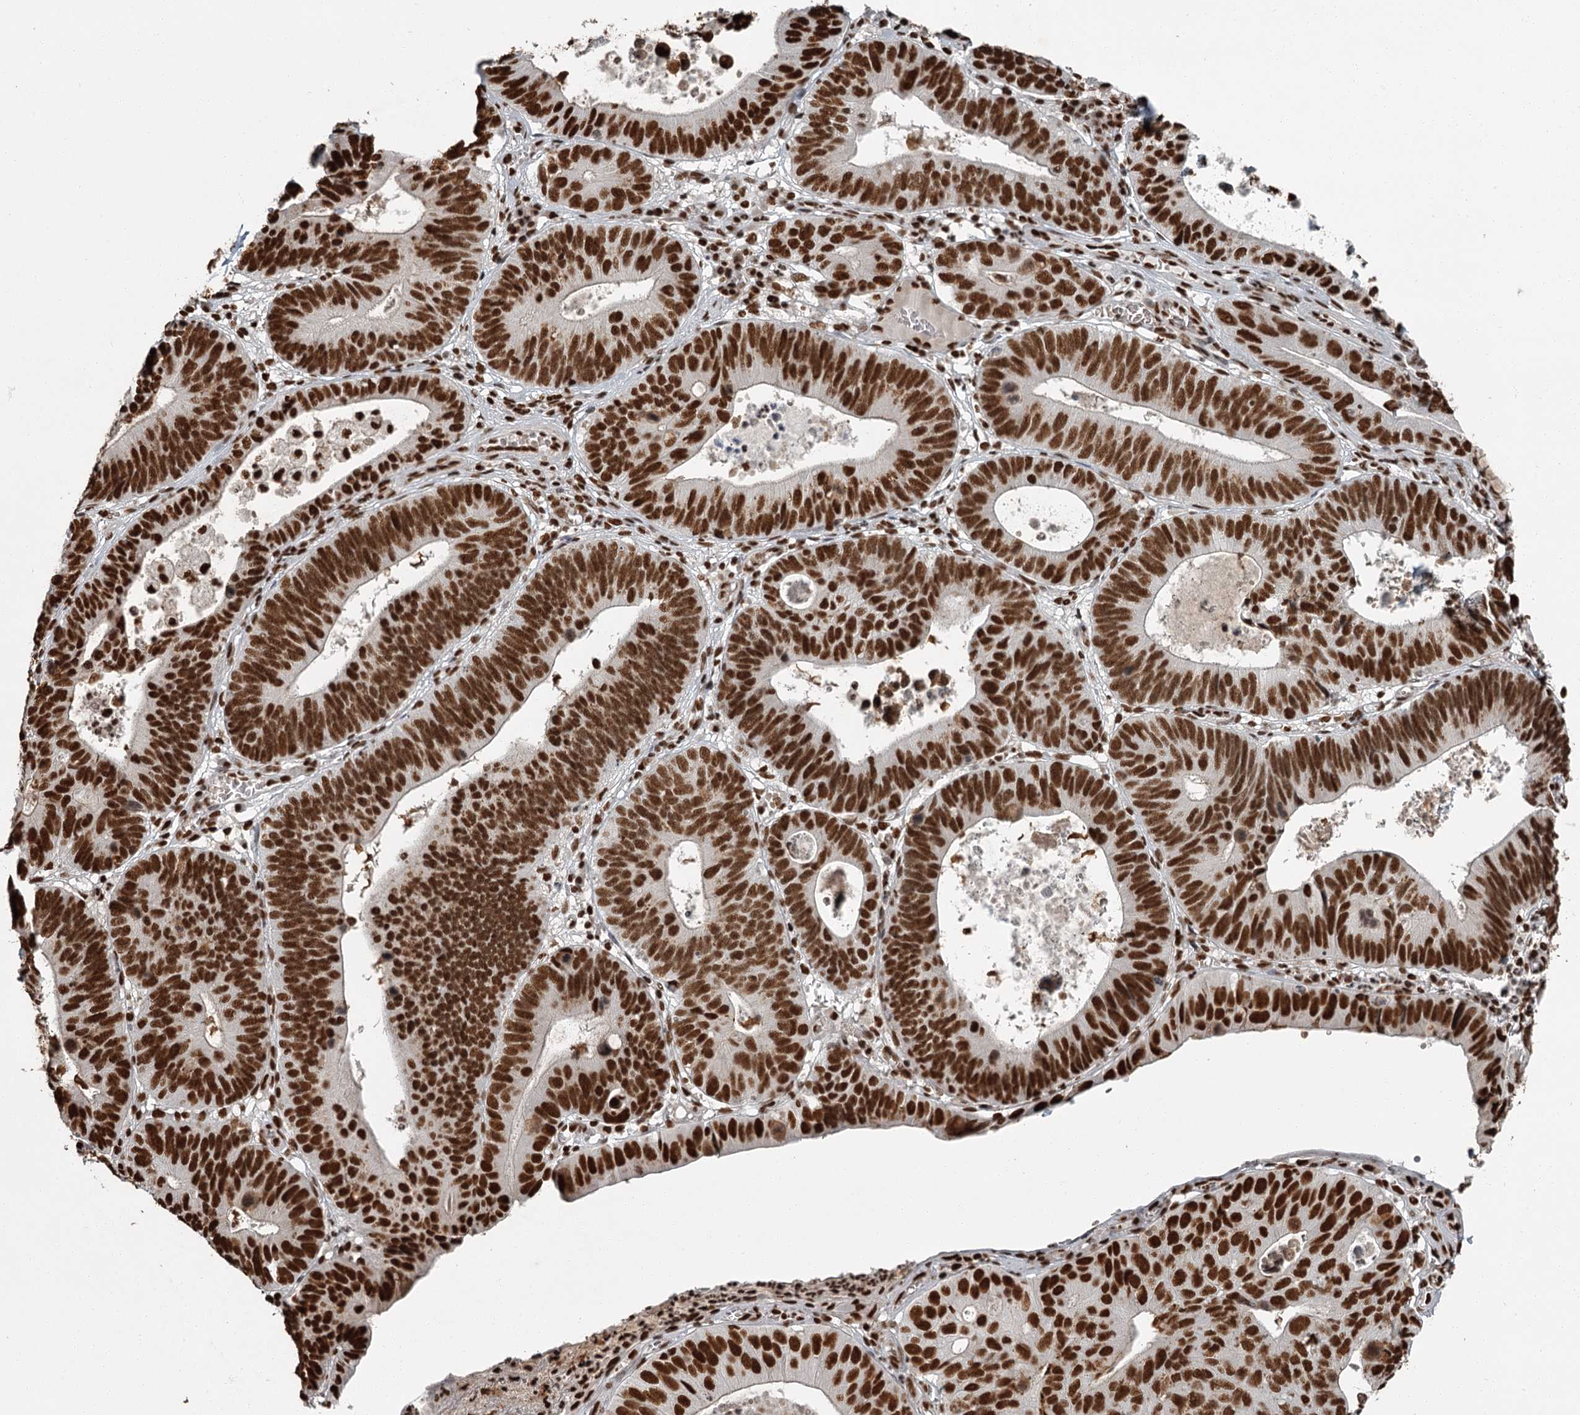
{"staining": {"intensity": "strong", "quantity": ">75%", "location": "nuclear"}, "tissue": "stomach cancer", "cell_type": "Tumor cells", "image_type": "cancer", "snomed": [{"axis": "morphology", "description": "Adenocarcinoma, NOS"}, {"axis": "topography", "description": "Stomach"}], "caption": "Immunohistochemistry (IHC) image of neoplastic tissue: stomach adenocarcinoma stained using immunohistochemistry (IHC) displays high levels of strong protein expression localized specifically in the nuclear of tumor cells, appearing as a nuclear brown color.", "gene": "RBBP7", "patient": {"sex": "male", "age": 59}}